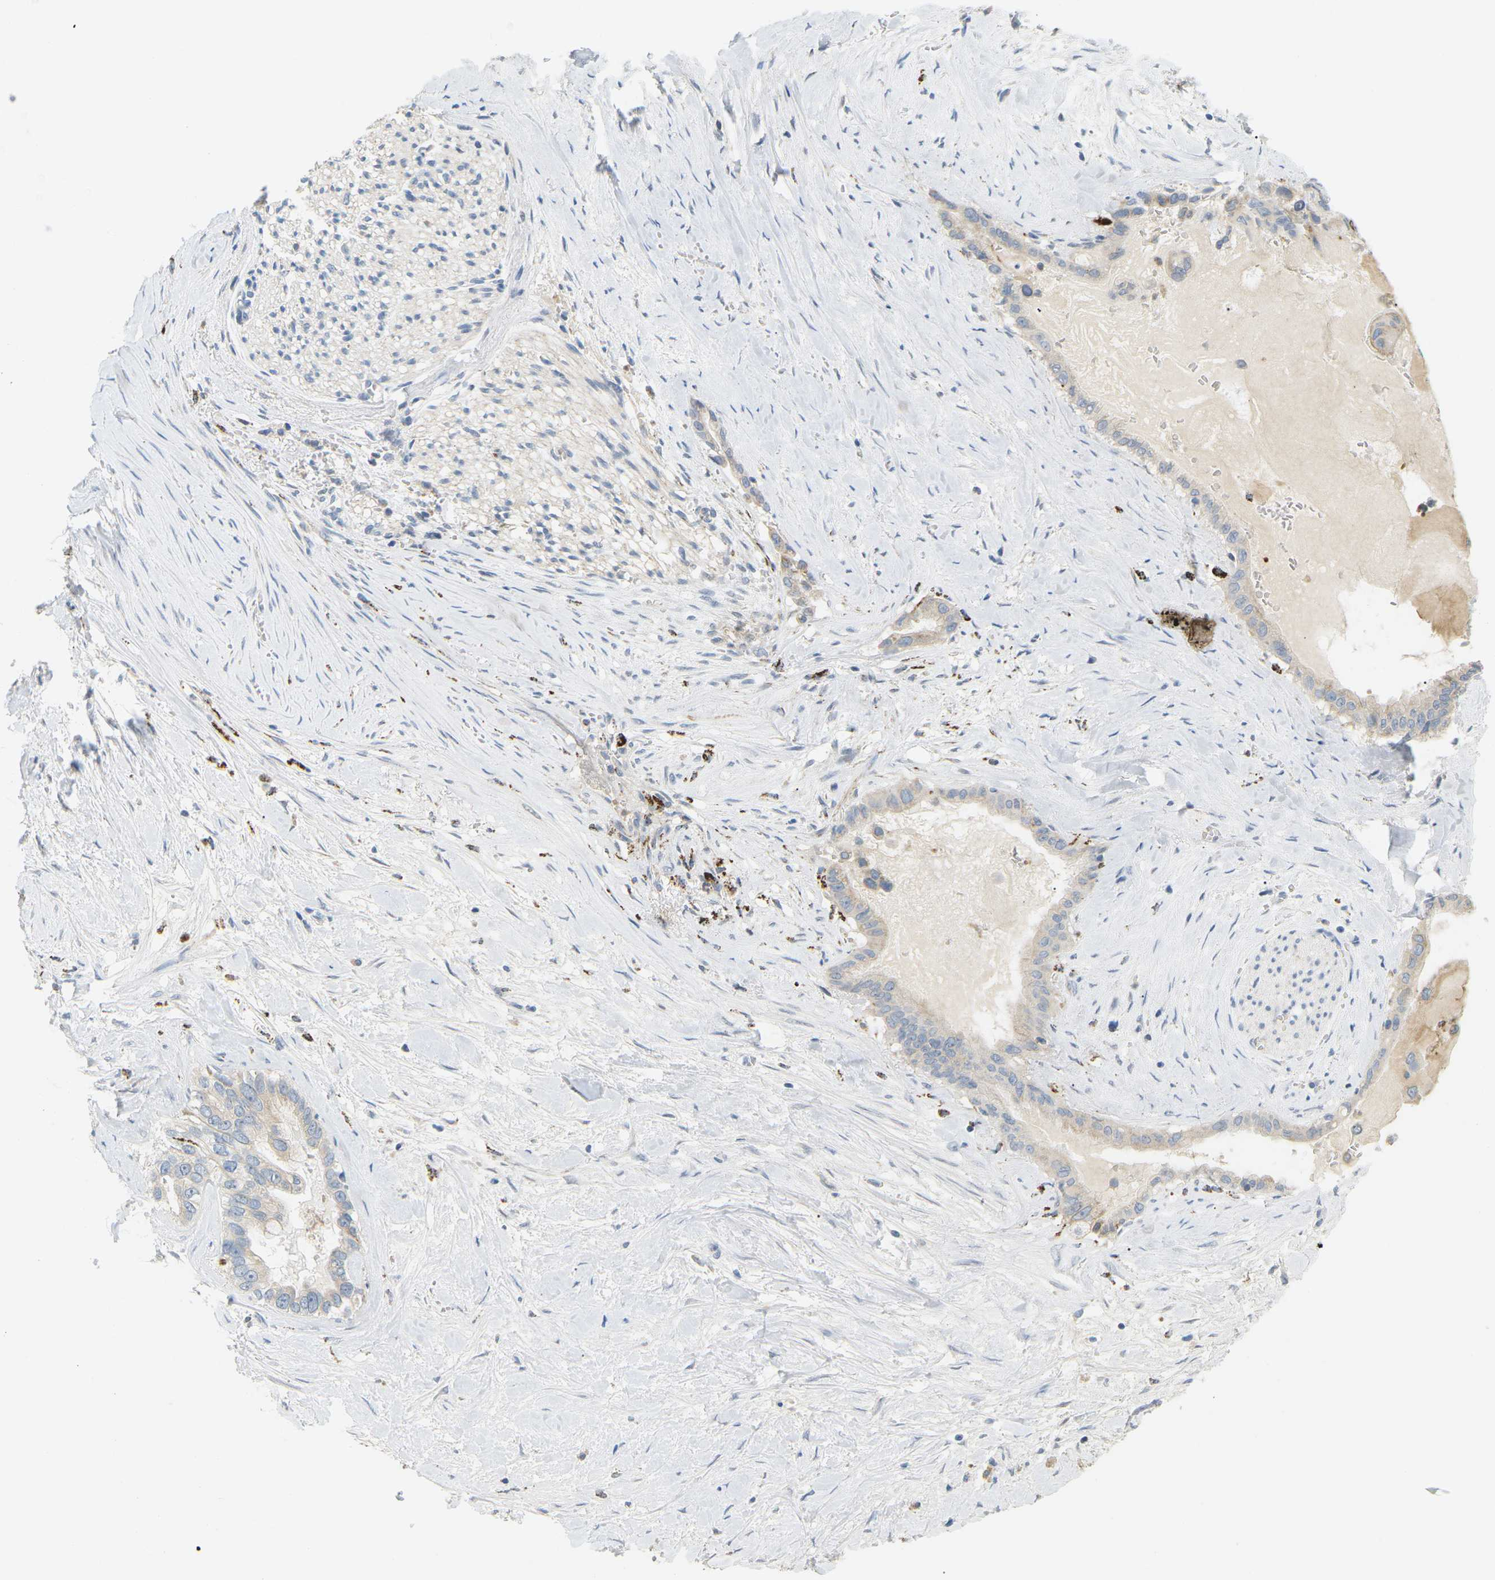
{"staining": {"intensity": "weak", "quantity": ">75%", "location": "cytoplasmic/membranous"}, "tissue": "pancreatic cancer", "cell_type": "Tumor cells", "image_type": "cancer", "snomed": [{"axis": "morphology", "description": "Adenocarcinoma, NOS"}, {"axis": "topography", "description": "Pancreas"}], "caption": "Protein expression analysis of human pancreatic adenocarcinoma reveals weak cytoplasmic/membranous expression in approximately >75% of tumor cells. (brown staining indicates protein expression, while blue staining denotes nuclei).", "gene": "CD300E", "patient": {"sex": "male", "age": 55}}